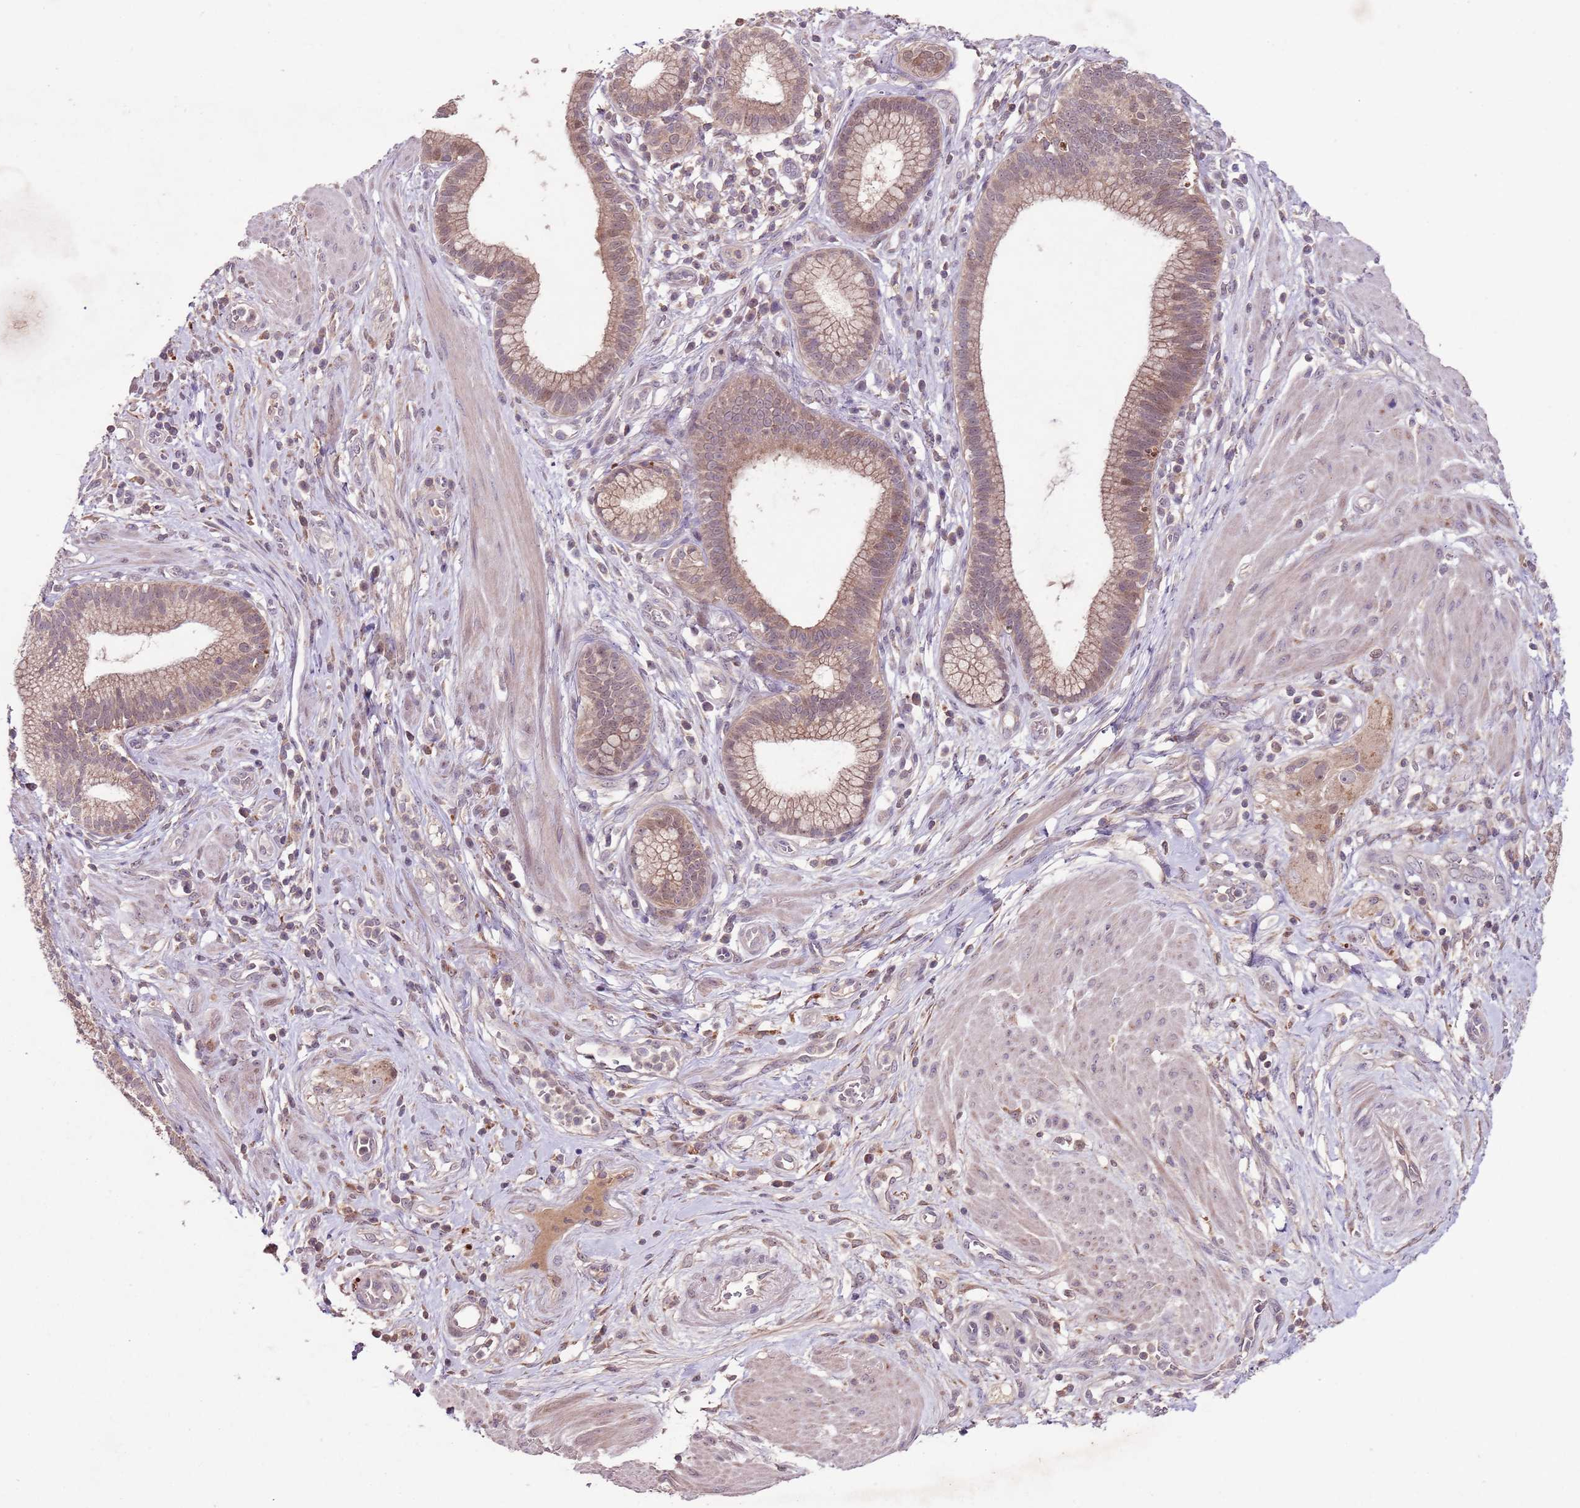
{"staining": {"intensity": "moderate", "quantity": ">75%", "location": "cytoplasmic/membranous,nuclear"}, "tissue": "pancreatic cancer", "cell_type": "Tumor cells", "image_type": "cancer", "snomed": [{"axis": "morphology", "description": "Adenocarcinoma, NOS"}, {"axis": "topography", "description": "Pancreas"}], "caption": "Immunohistochemistry (IHC) micrograph of neoplastic tissue: pancreatic cancer (adenocarcinoma) stained using IHC demonstrates medium levels of moderate protein expression localized specifically in the cytoplasmic/membranous and nuclear of tumor cells, appearing as a cytoplasmic/membranous and nuclear brown color.", "gene": "NRDE2", "patient": {"sex": "male", "age": 72}}